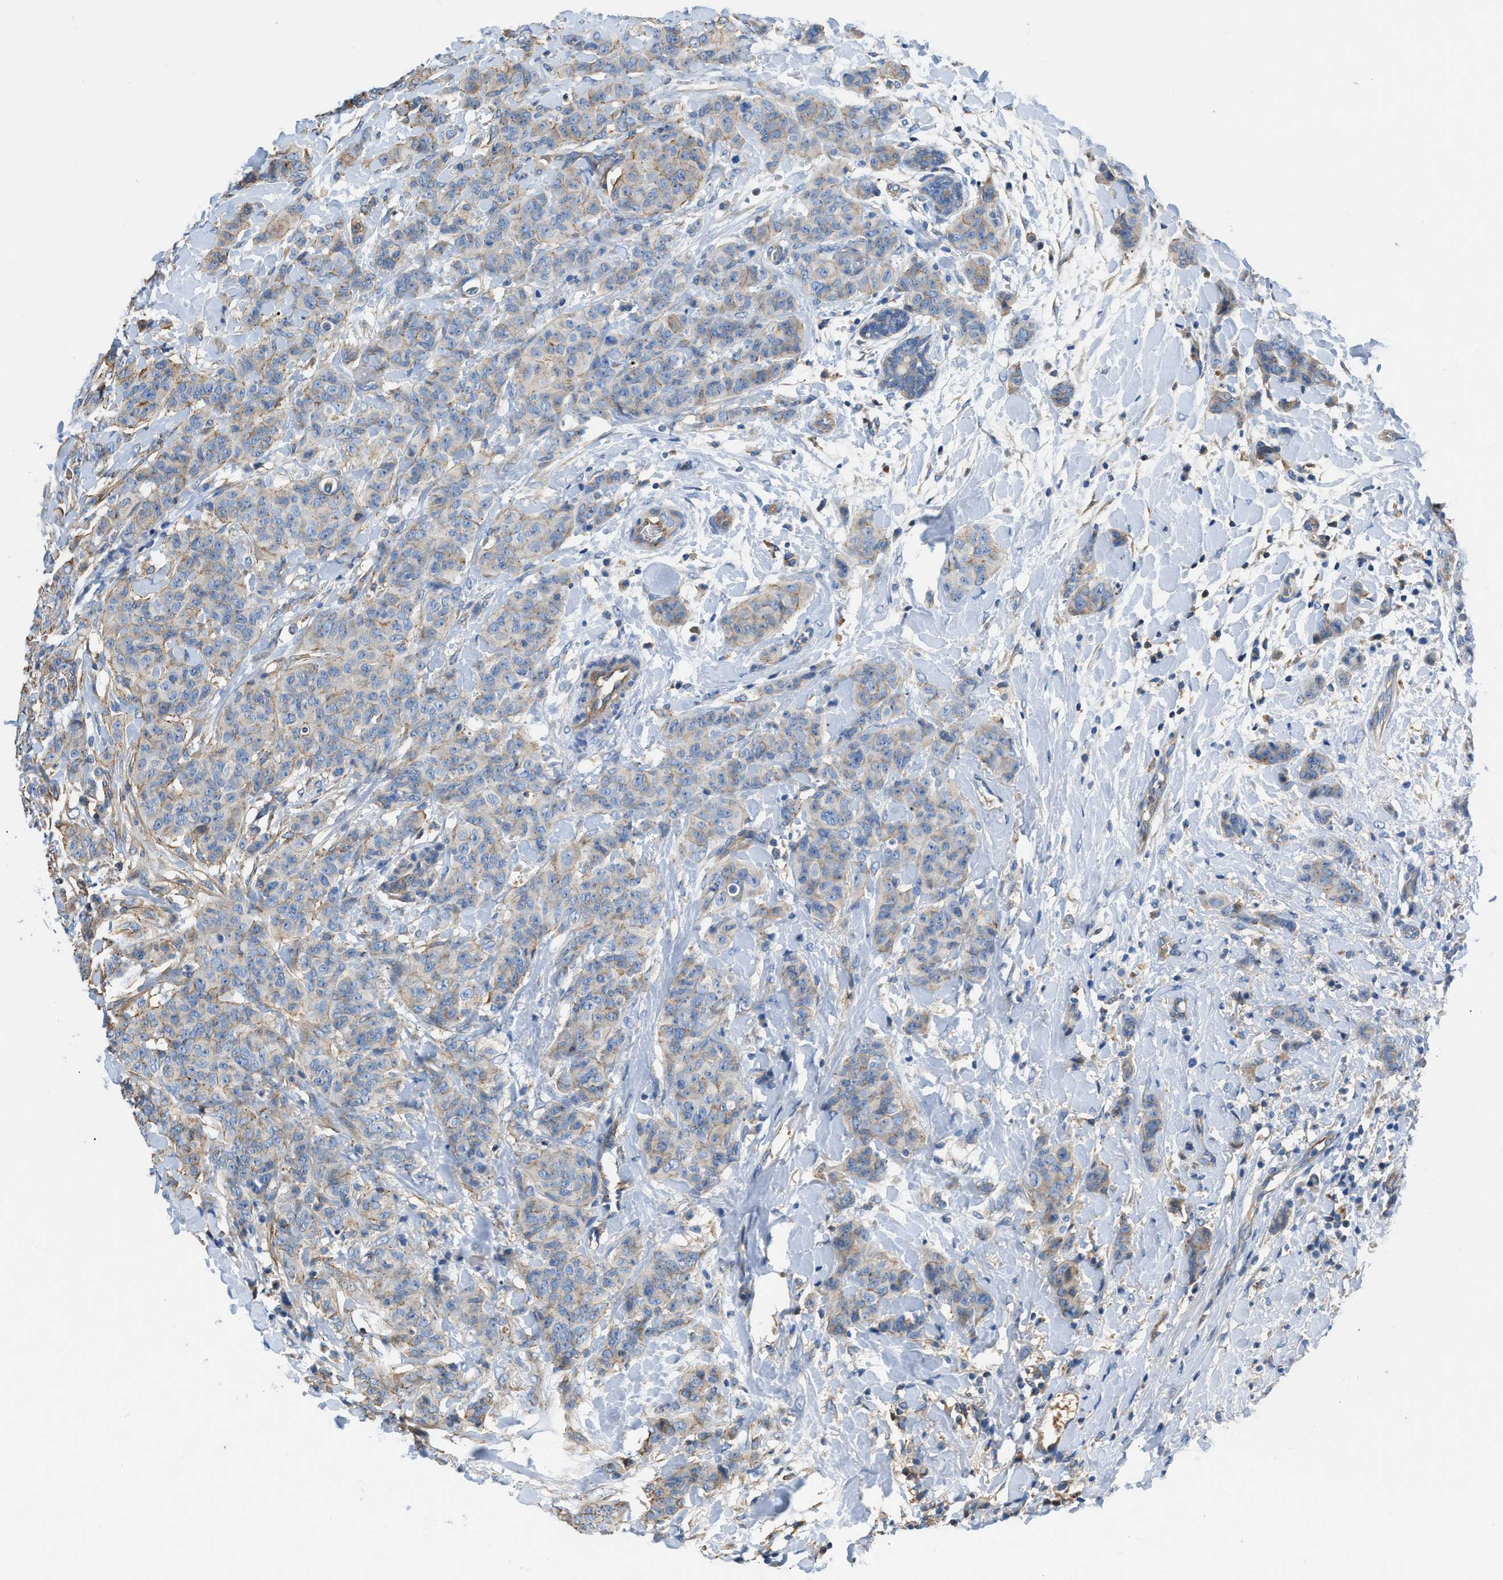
{"staining": {"intensity": "weak", "quantity": "<25%", "location": "cytoplasmic/membranous"}, "tissue": "breast cancer", "cell_type": "Tumor cells", "image_type": "cancer", "snomed": [{"axis": "morphology", "description": "Normal tissue, NOS"}, {"axis": "morphology", "description": "Duct carcinoma"}, {"axis": "topography", "description": "Breast"}], "caption": "This is a photomicrograph of IHC staining of breast cancer, which shows no expression in tumor cells.", "gene": "ATP6V0D1", "patient": {"sex": "female", "age": 40}}